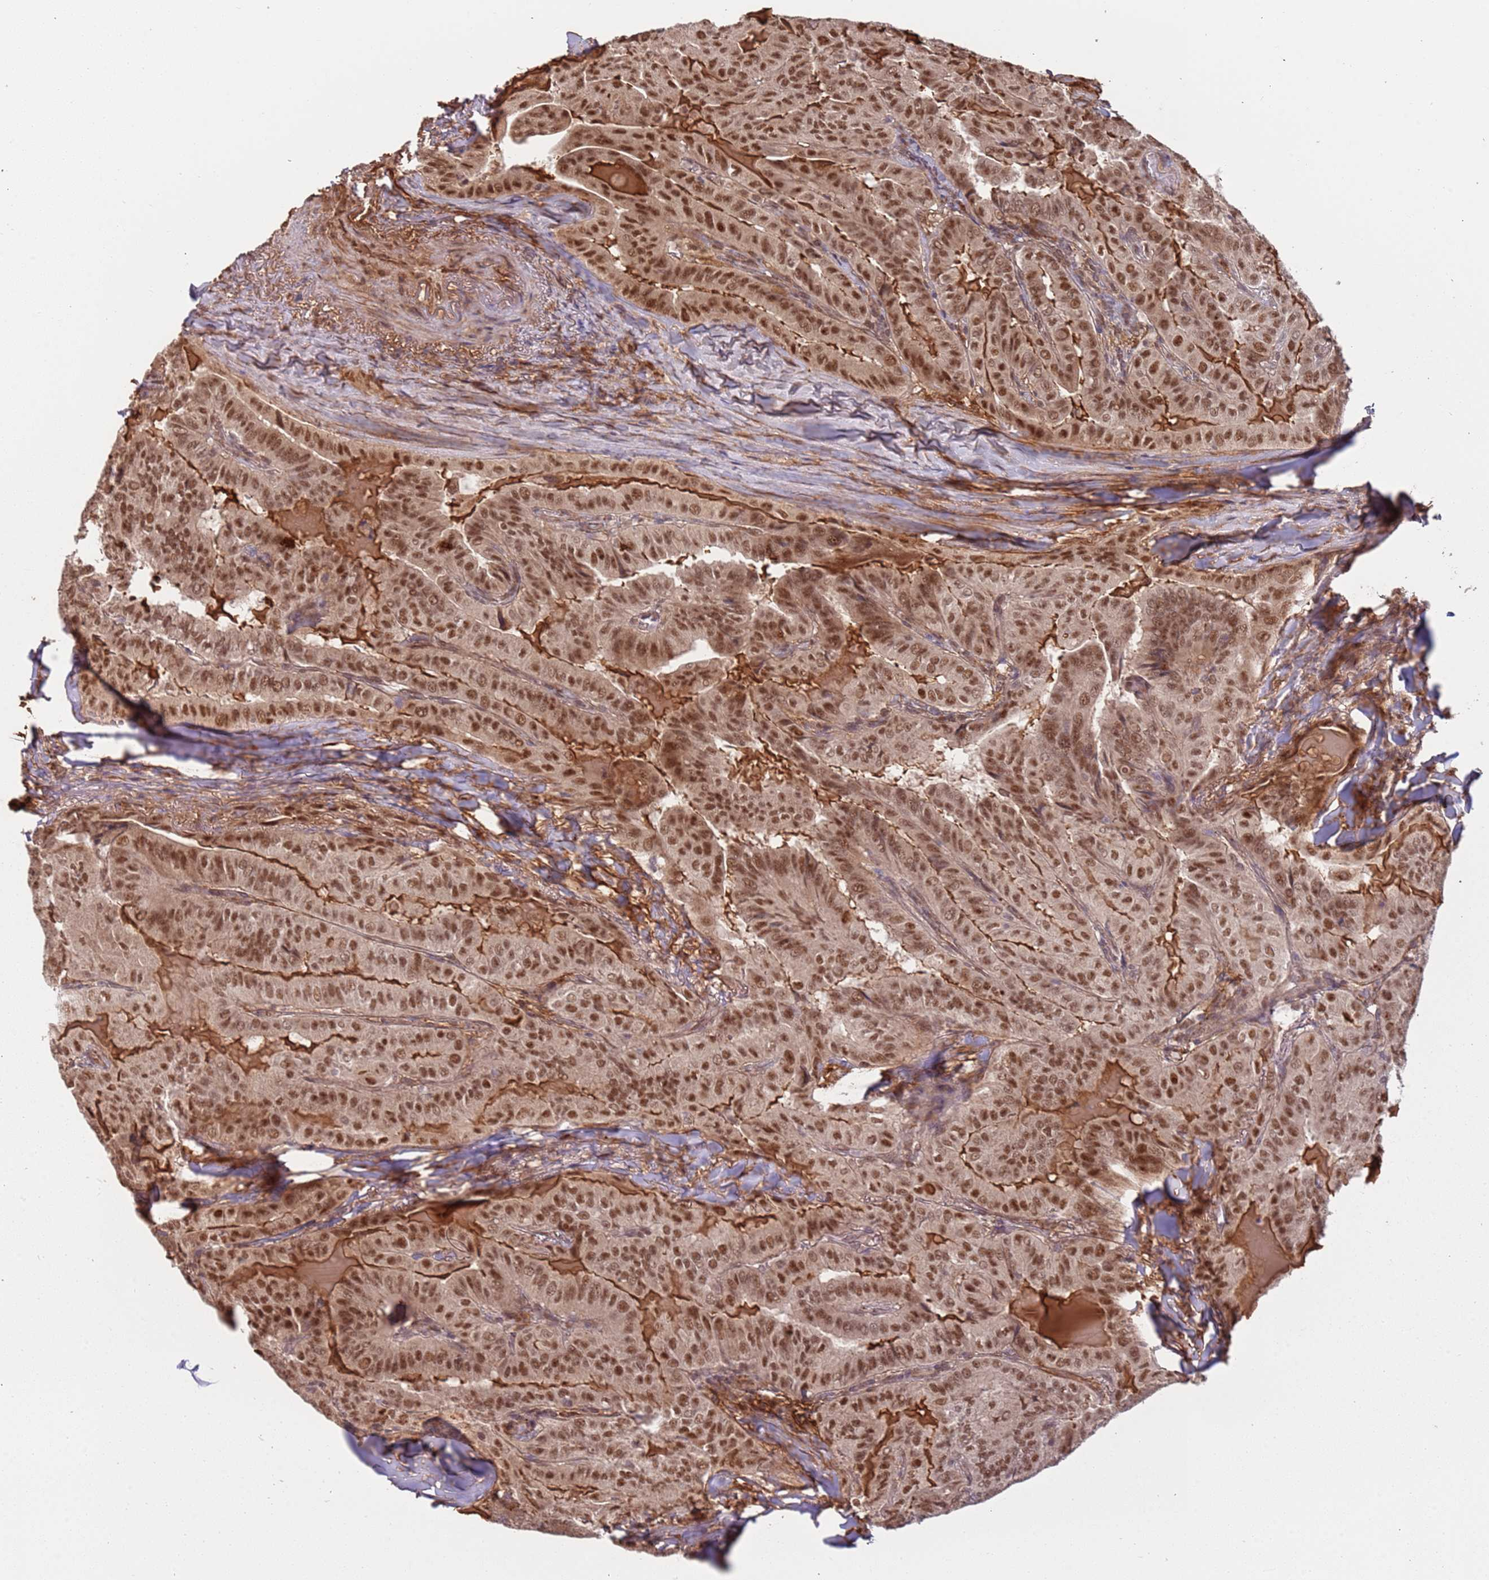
{"staining": {"intensity": "moderate", "quantity": ">75%", "location": "nuclear"}, "tissue": "thyroid cancer", "cell_type": "Tumor cells", "image_type": "cancer", "snomed": [{"axis": "morphology", "description": "Papillary adenocarcinoma, NOS"}, {"axis": "topography", "description": "Thyroid gland"}], "caption": "The micrograph exhibits immunohistochemical staining of thyroid cancer. There is moderate nuclear positivity is identified in about >75% of tumor cells. (brown staining indicates protein expression, while blue staining denotes nuclei).", "gene": "POLR3H", "patient": {"sex": "female", "age": 68}}